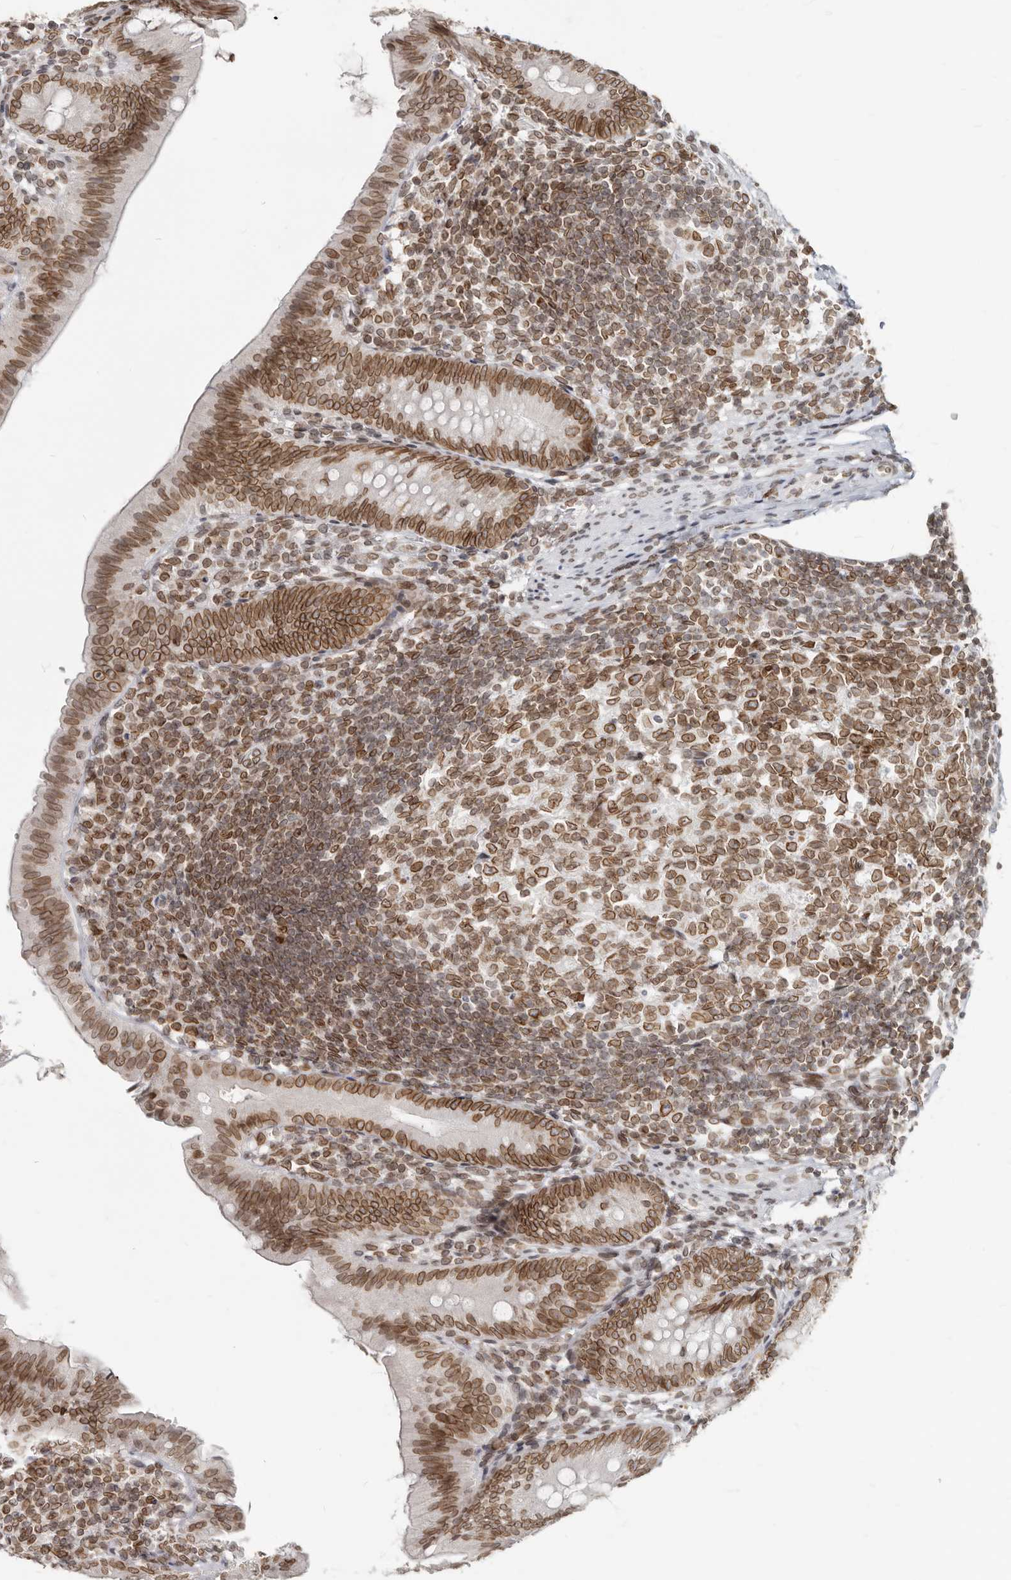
{"staining": {"intensity": "strong", "quantity": ">75%", "location": "cytoplasmic/membranous,nuclear"}, "tissue": "appendix", "cell_type": "Glandular cells", "image_type": "normal", "snomed": [{"axis": "morphology", "description": "Normal tissue, NOS"}, {"axis": "topography", "description": "Appendix"}], "caption": "Protein expression analysis of normal appendix shows strong cytoplasmic/membranous,nuclear positivity in about >75% of glandular cells.", "gene": "NUP153", "patient": {"sex": "male", "age": 1}}